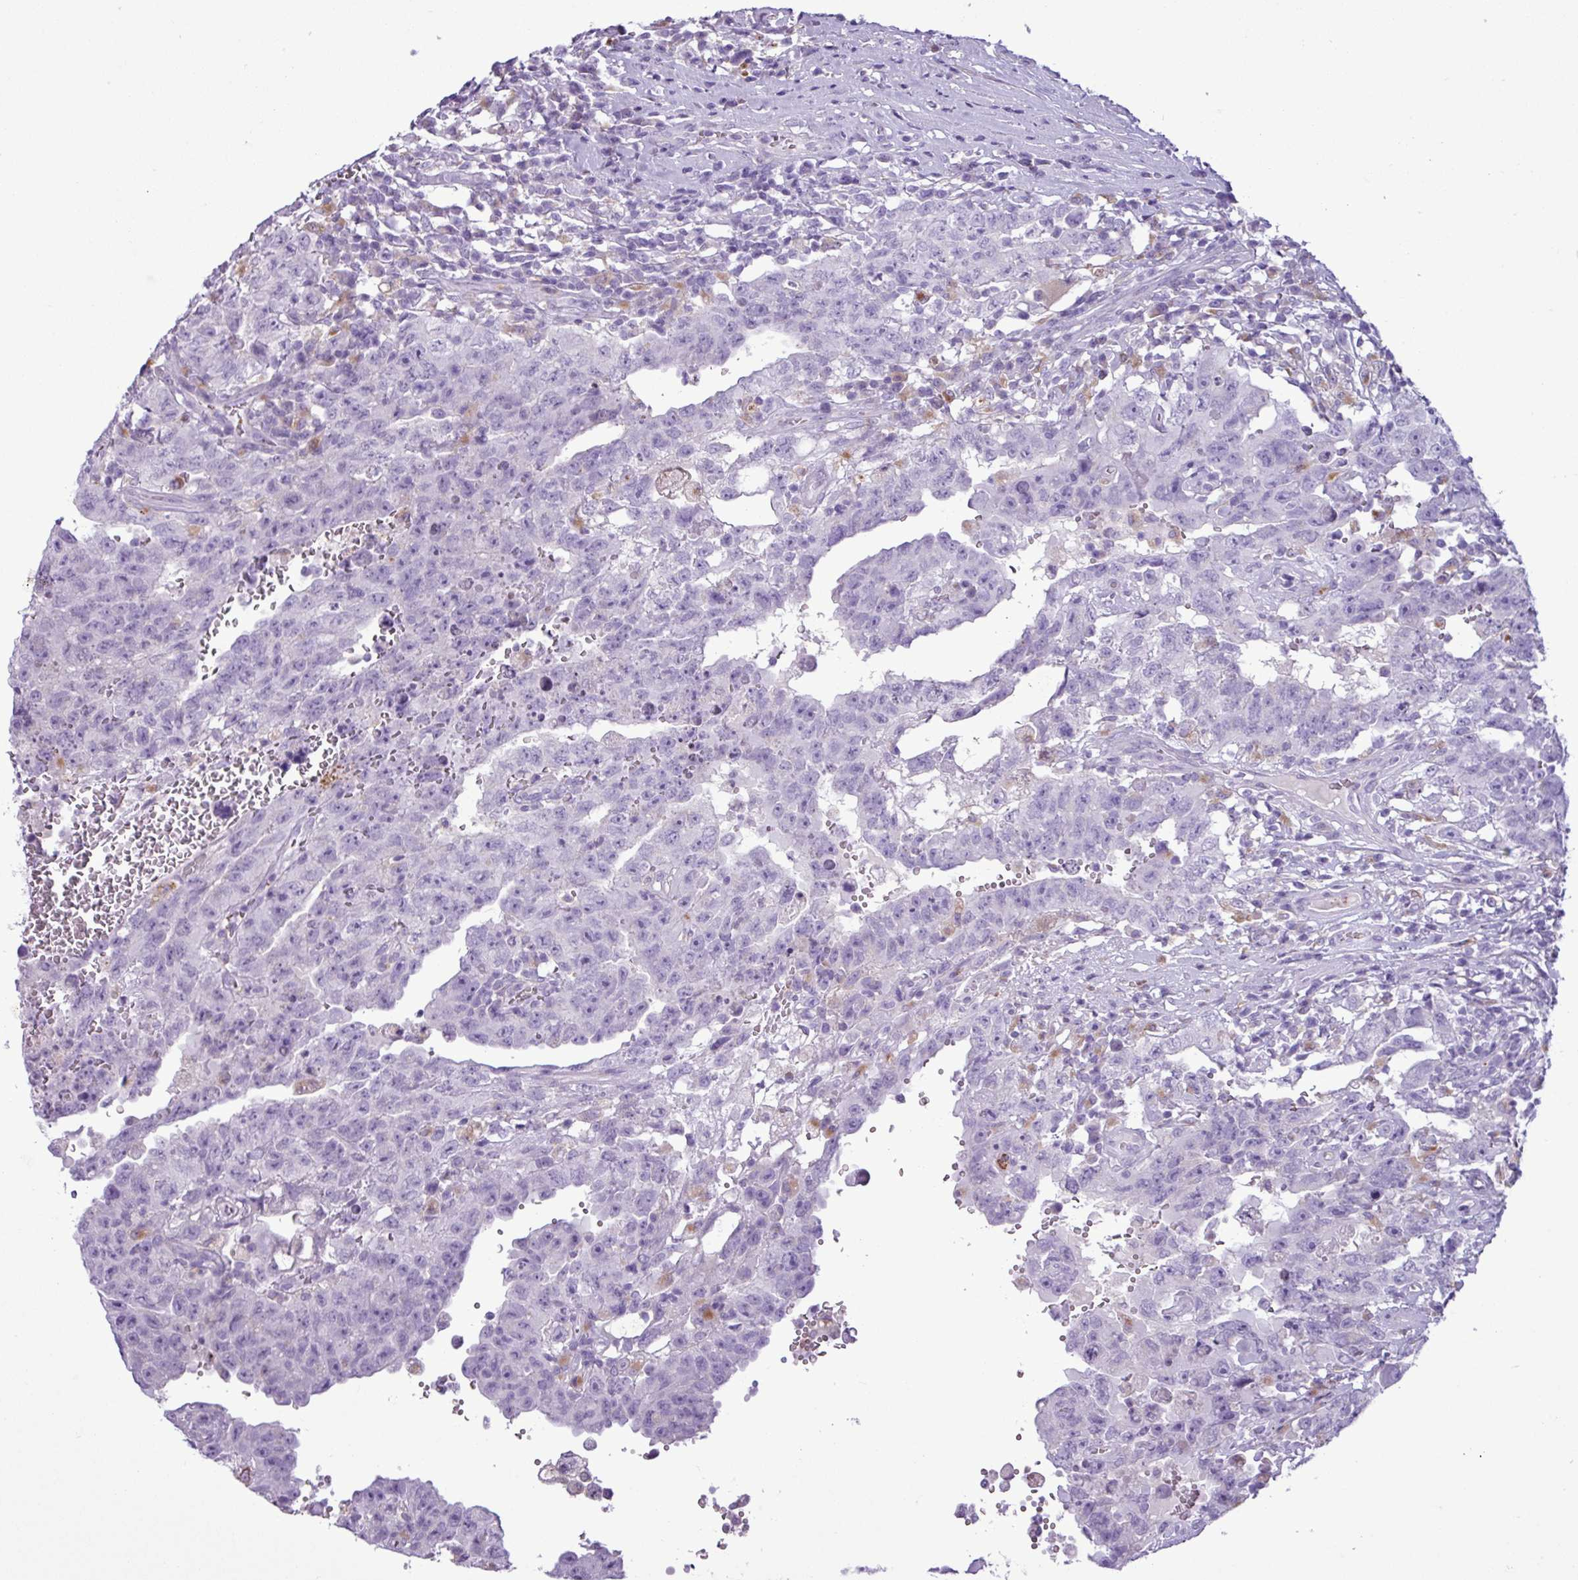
{"staining": {"intensity": "negative", "quantity": "none", "location": "none"}, "tissue": "testis cancer", "cell_type": "Tumor cells", "image_type": "cancer", "snomed": [{"axis": "morphology", "description": "Carcinoma, Embryonal, NOS"}, {"axis": "topography", "description": "Testis"}], "caption": "Micrograph shows no protein expression in tumor cells of embryonal carcinoma (testis) tissue.", "gene": "TMEM200C", "patient": {"sex": "male", "age": 26}}